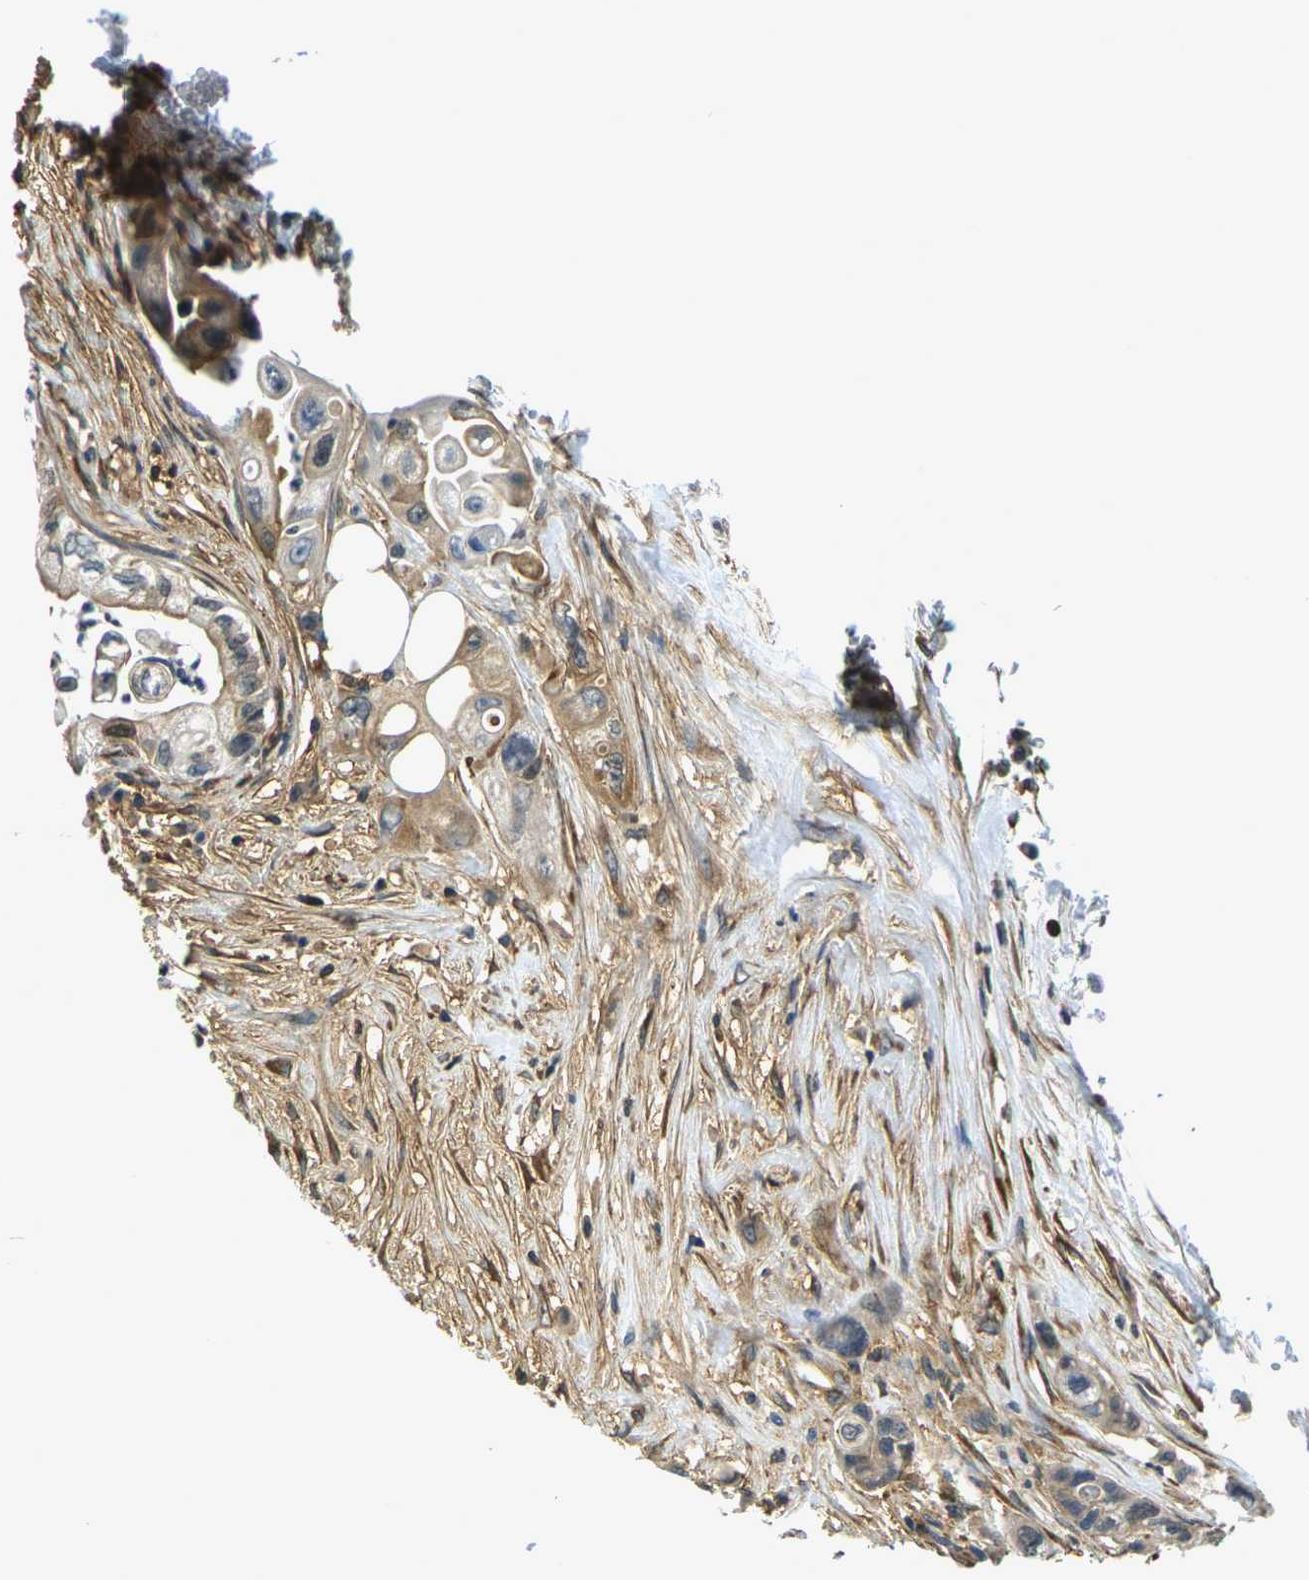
{"staining": {"intensity": "strong", "quantity": "25%-75%", "location": "cytoplasmic/membranous"}, "tissue": "pancreatic cancer", "cell_type": "Tumor cells", "image_type": "cancer", "snomed": [{"axis": "morphology", "description": "Normal tissue, NOS"}, {"axis": "topography", "description": "Pancreas"}], "caption": "Pancreatic cancer stained for a protein (brown) reveals strong cytoplasmic/membranous positive positivity in approximately 25%-75% of tumor cells.", "gene": "CAST", "patient": {"sex": "male", "age": 42}}